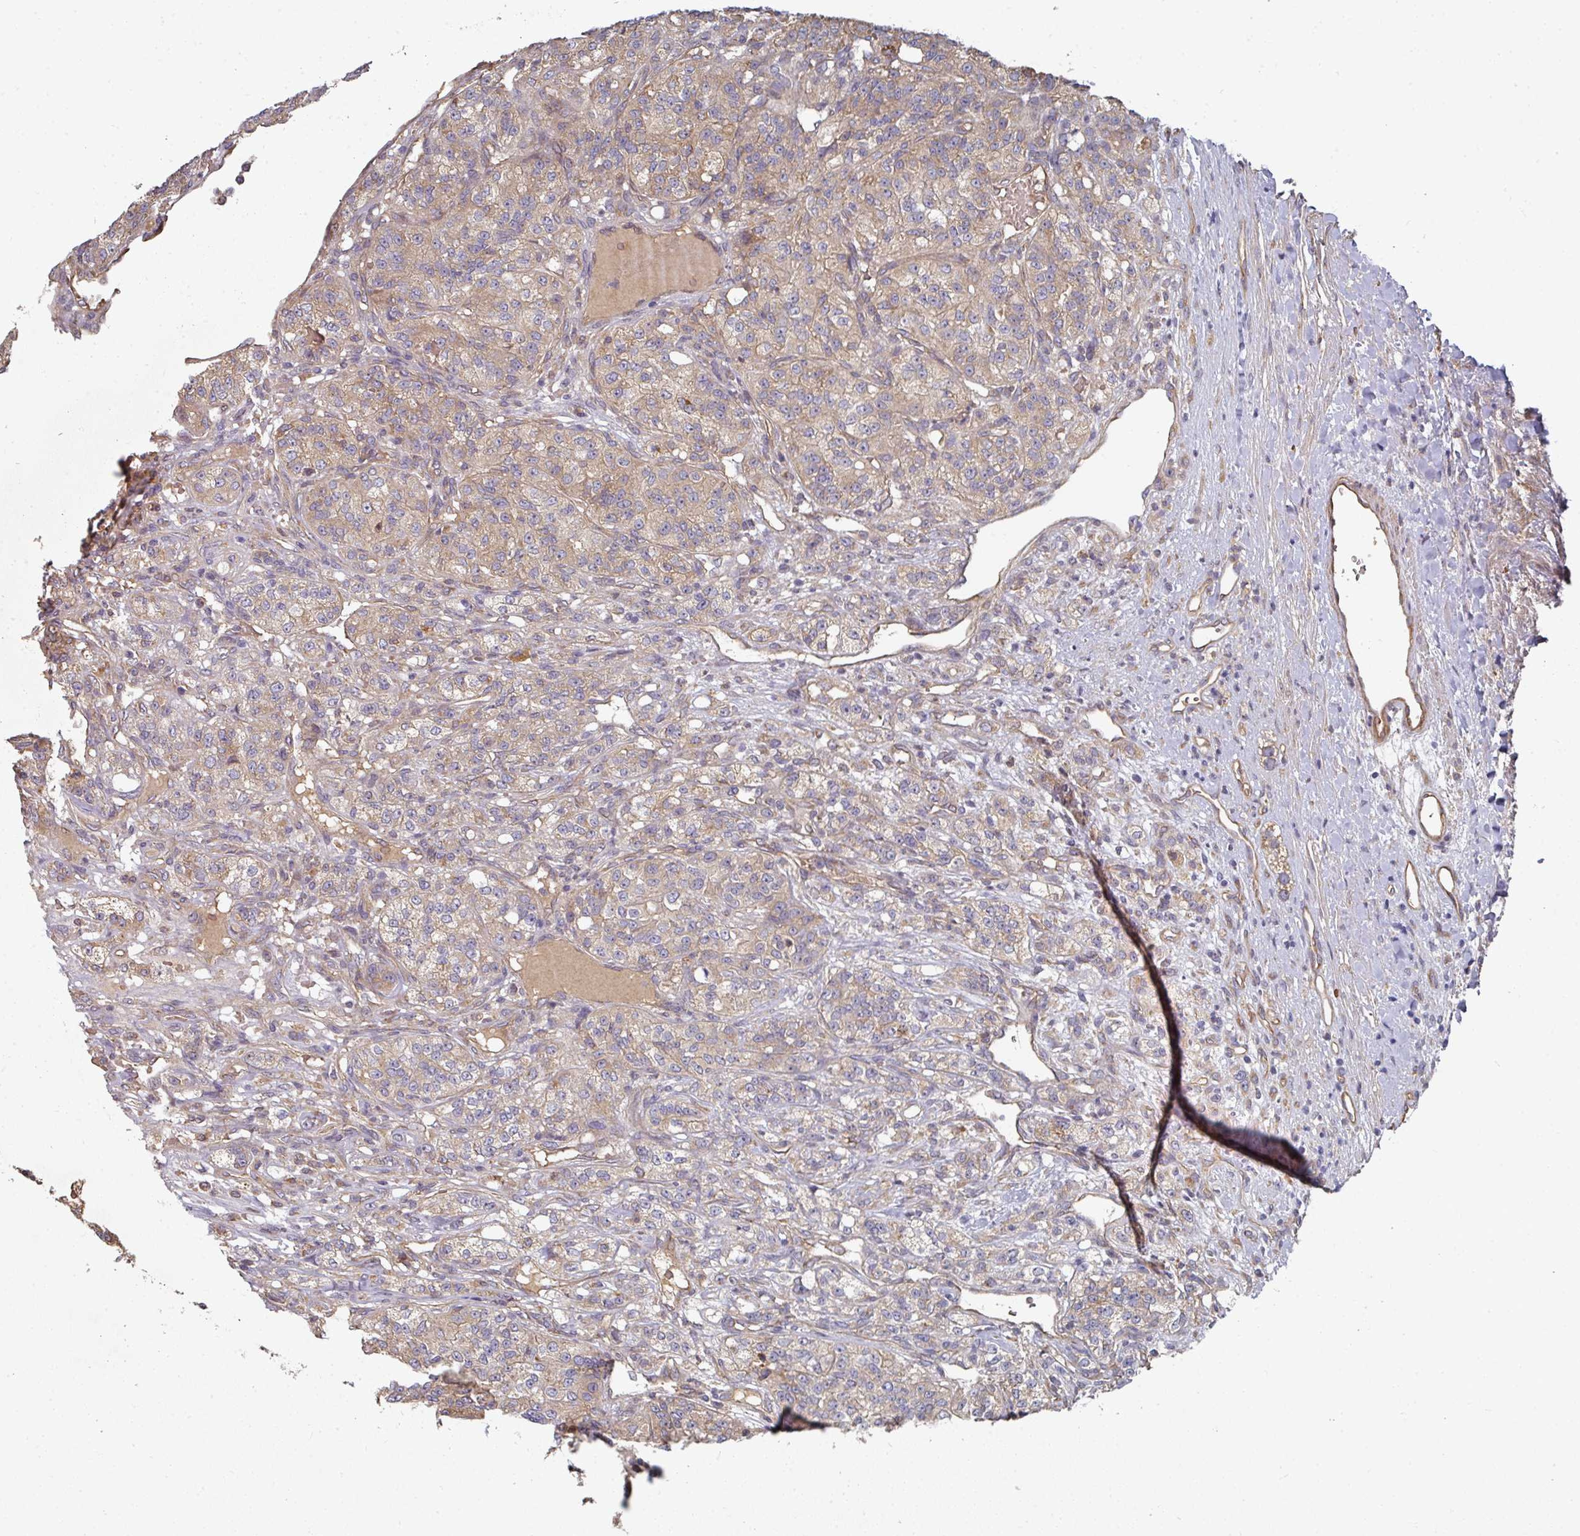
{"staining": {"intensity": "weak", "quantity": ">75%", "location": "cytoplasmic/membranous"}, "tissue": "renal cancer", "cell_type": "Tumor cells", "image_type": "cancer", "snomed": [{"axis": "morphology", "description": "Adenocarcinoma, NOS"}, {"axis": "topography", "description": "Kidney"}], "caption": "A low amount of weak cytoplasmic/membranous staining is seen in approximately >75% of tumor cells in renal adenocarcinoma tissue.", "gene": "EDEM2", "patient": {"sex": "female", "age": 63}}